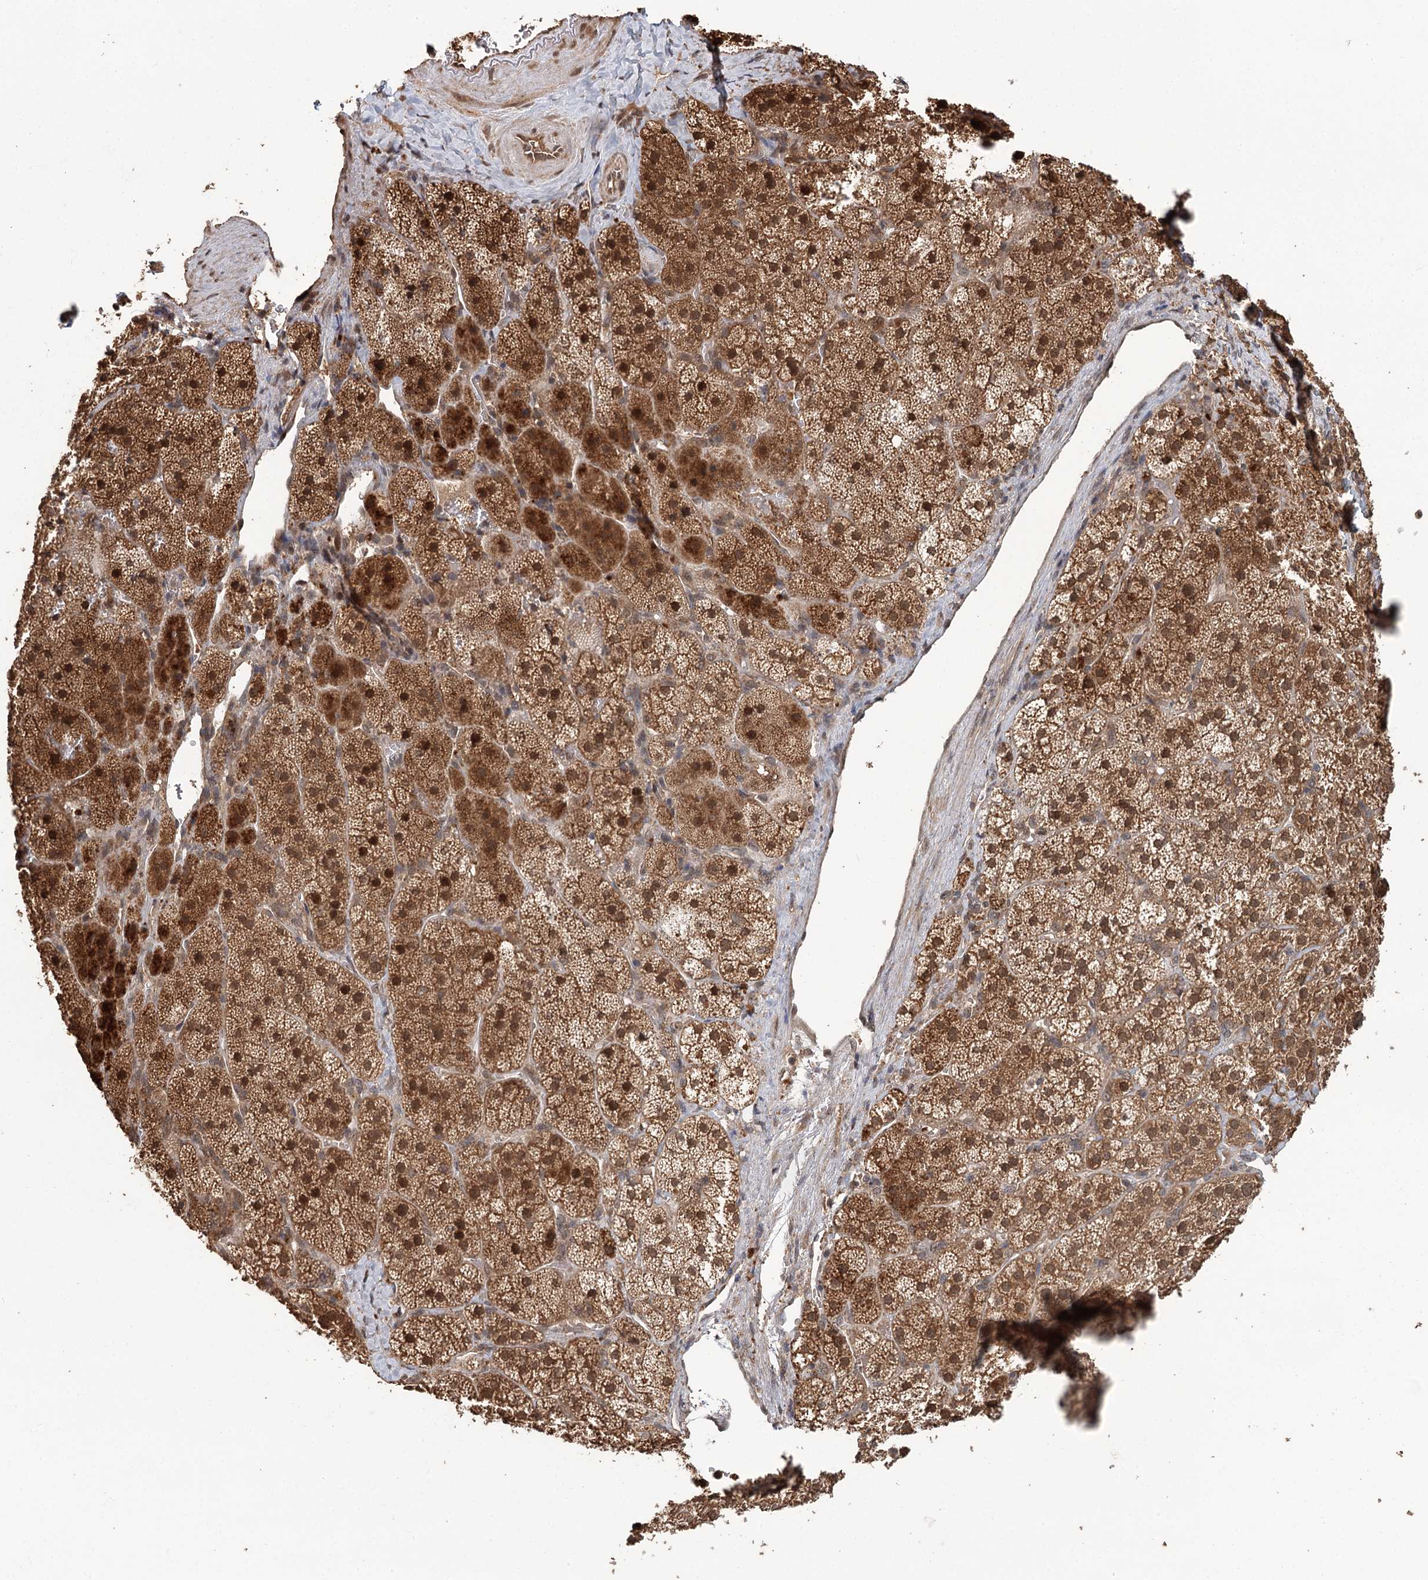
{"staining": {"intensity": "moderate", "quantity": ">75%", "location": "cytoplasmic/membranous,nuclear"}, "tissue": "adrenal gland", "cell_type": "Glandular cells", "image_type": "normal", "snomed": [{"axis": "morphology", "description": "Normal tissue, NOS"}, {"axis": "topography", "description": "Adrenal gland"}], "caption": "Immunohistochemical staining of unremarkable adrenal gland exhibits medium levels of moderate cytoplasmic/membranous,nuclear staining in about >75% of glandular cells. Using DAB (3,3'-diaminobenzidine) (brown) and hematoxylin (blue) stains, captured at high magnification using brightfield microscopy.", "gene": "N6AMT1", "patient": {"sex": "female", "age": 44}}